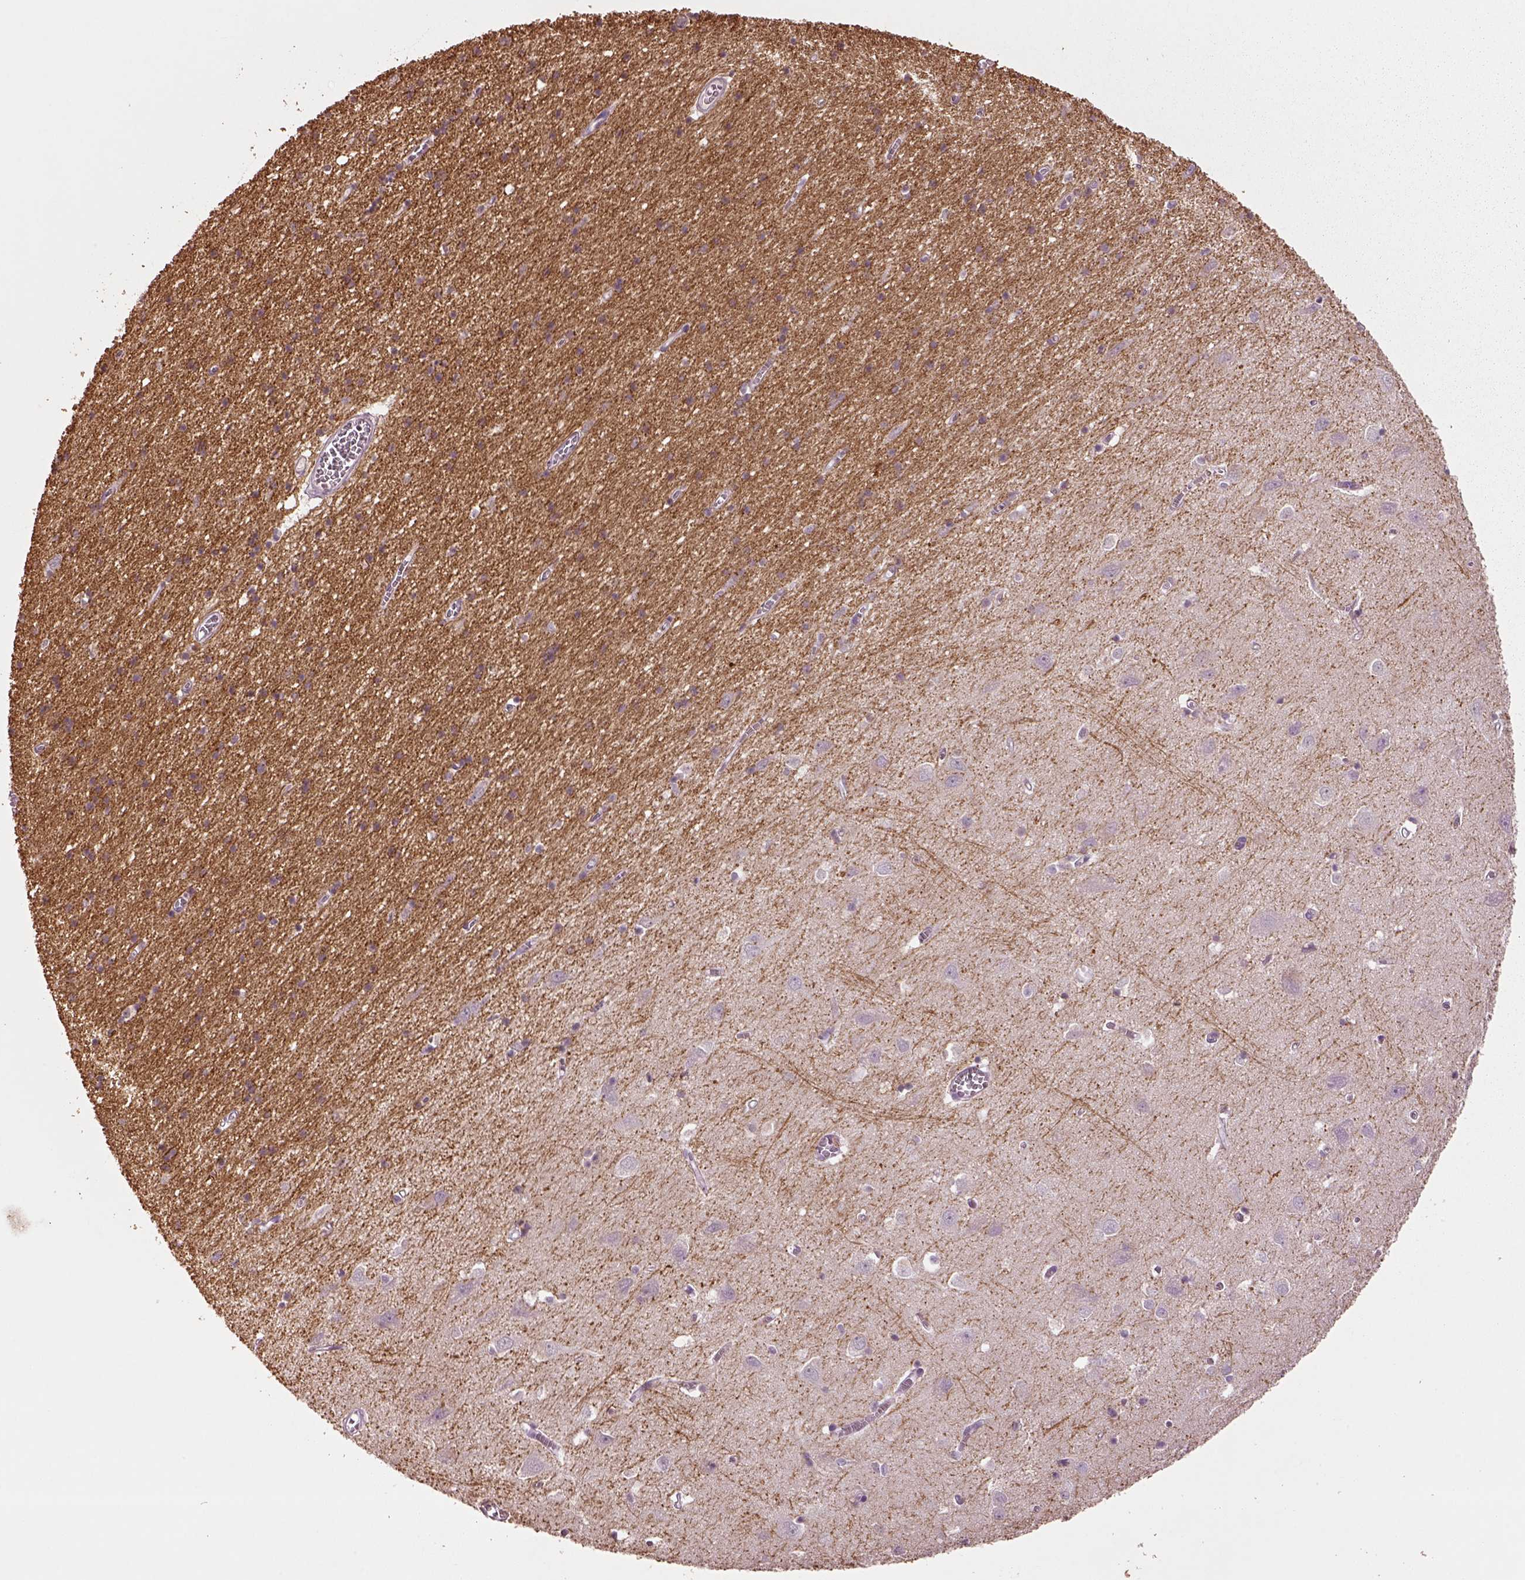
{"staining": {"intensity": "negative", "quantity": "none", "location": "none"}, "tissue": "cerebral cortex", "cell_type": "Endothelial cells", "image_type": "normal", "snomed": [{"axis": "morphology", "description": "Normal tissue, NOS"}, {"axis": "topography", "description": "Cerebral cortex"}], "caption": "Endothelial cells show no significant protein staining in benign cerebral cortex.", "gene": "KCNIP3", "patient": {"sex": "male", "age": 70}}